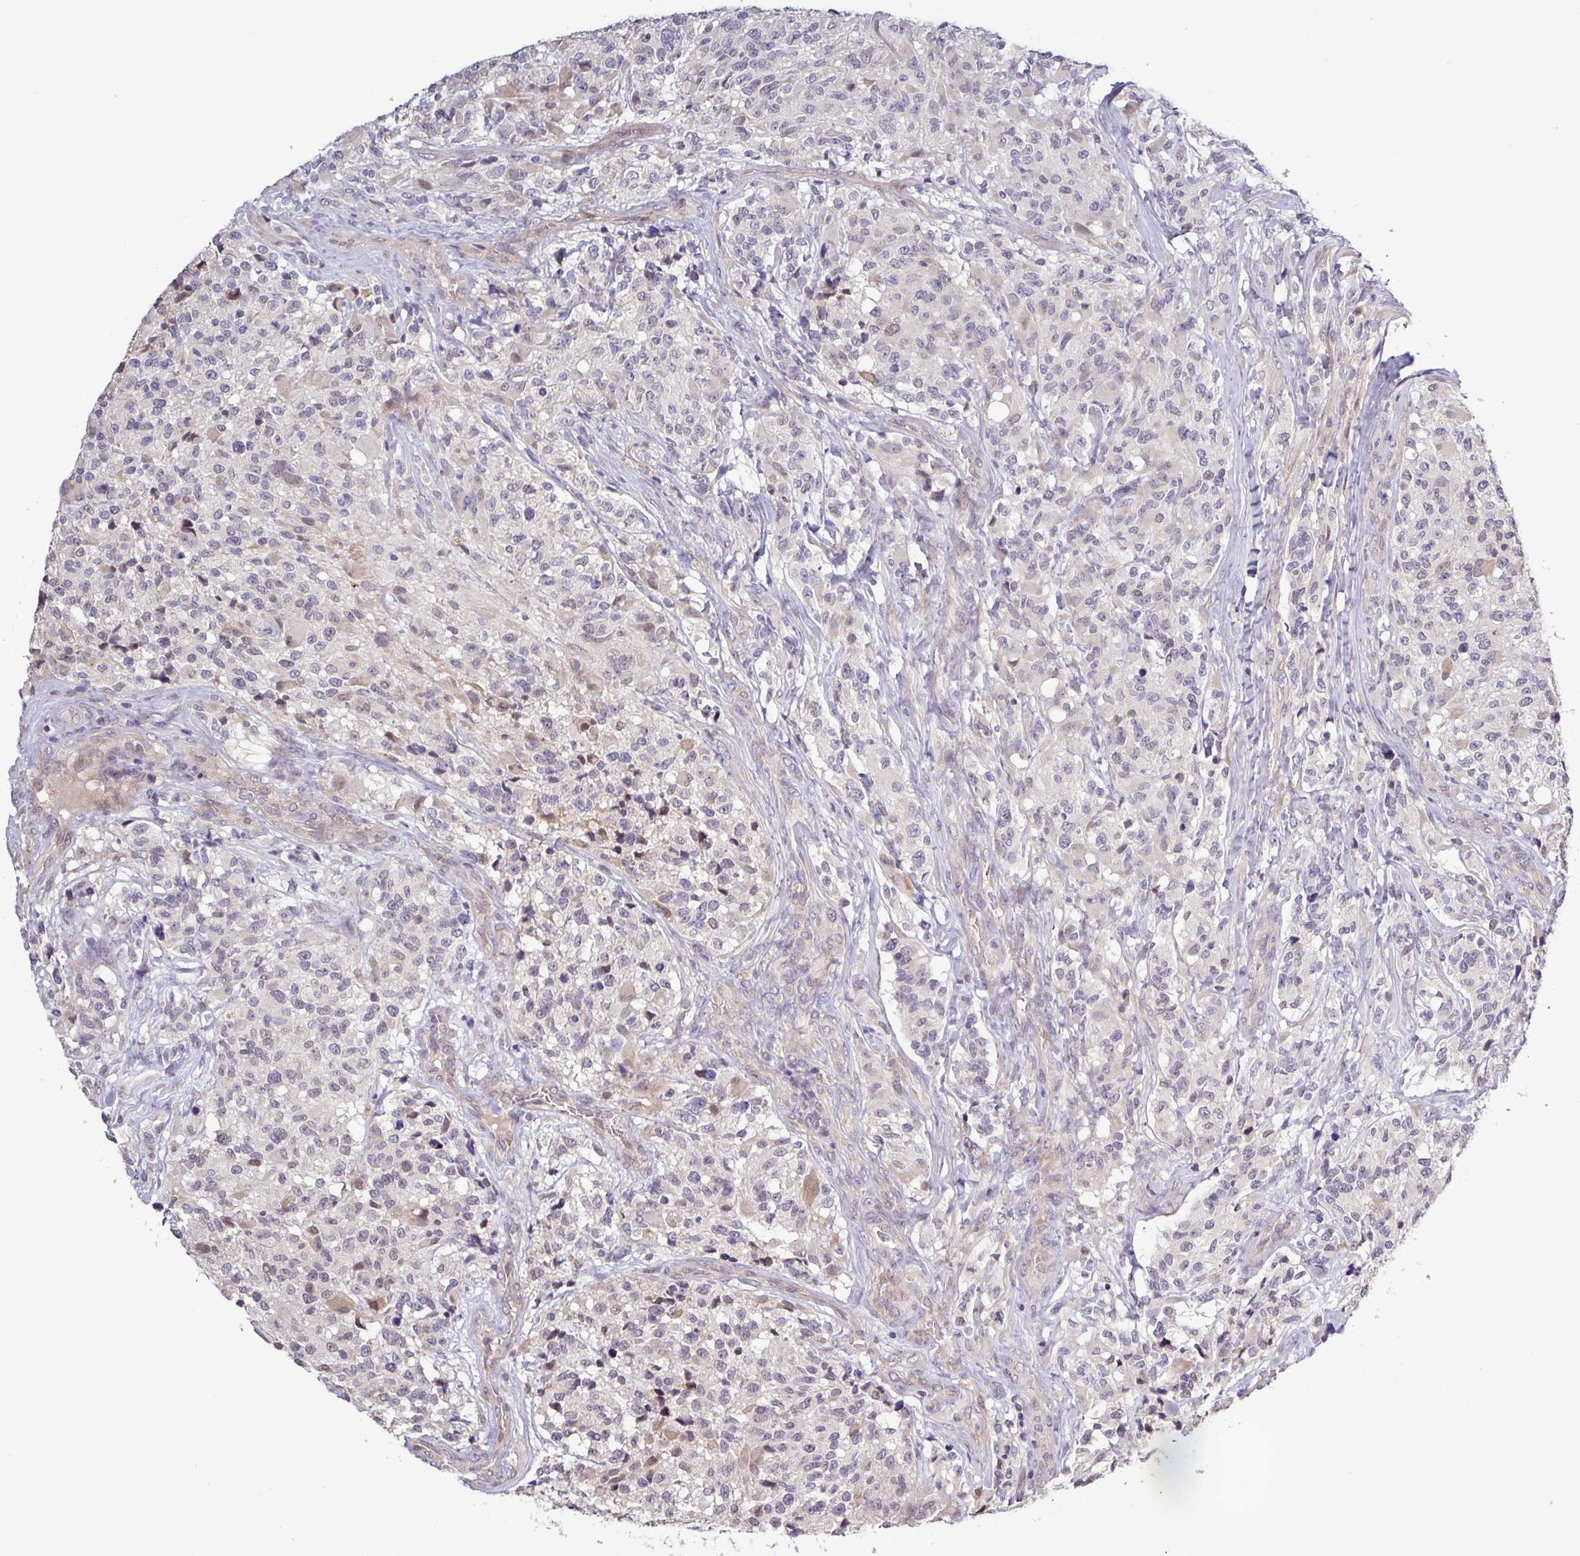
{"staining": {"intensity": "negative", "quantity": "none", "location": "none"}, "tissue": "glioma", "cell_type": "Tumor cells", "image_type": "cancer", "snomed": [{"axis": "morphology", "description": "Glioma, malignant, High grade"}, {"axis": "topography", "description": "Brain"}], "caption": "This is a micrograph of immunohistochemistry staining of malignant high-grade glioma, which shows no positivity in tumor cells.", "gene": "SFTPB", "patient": {"sex": "female", "age": 67}}